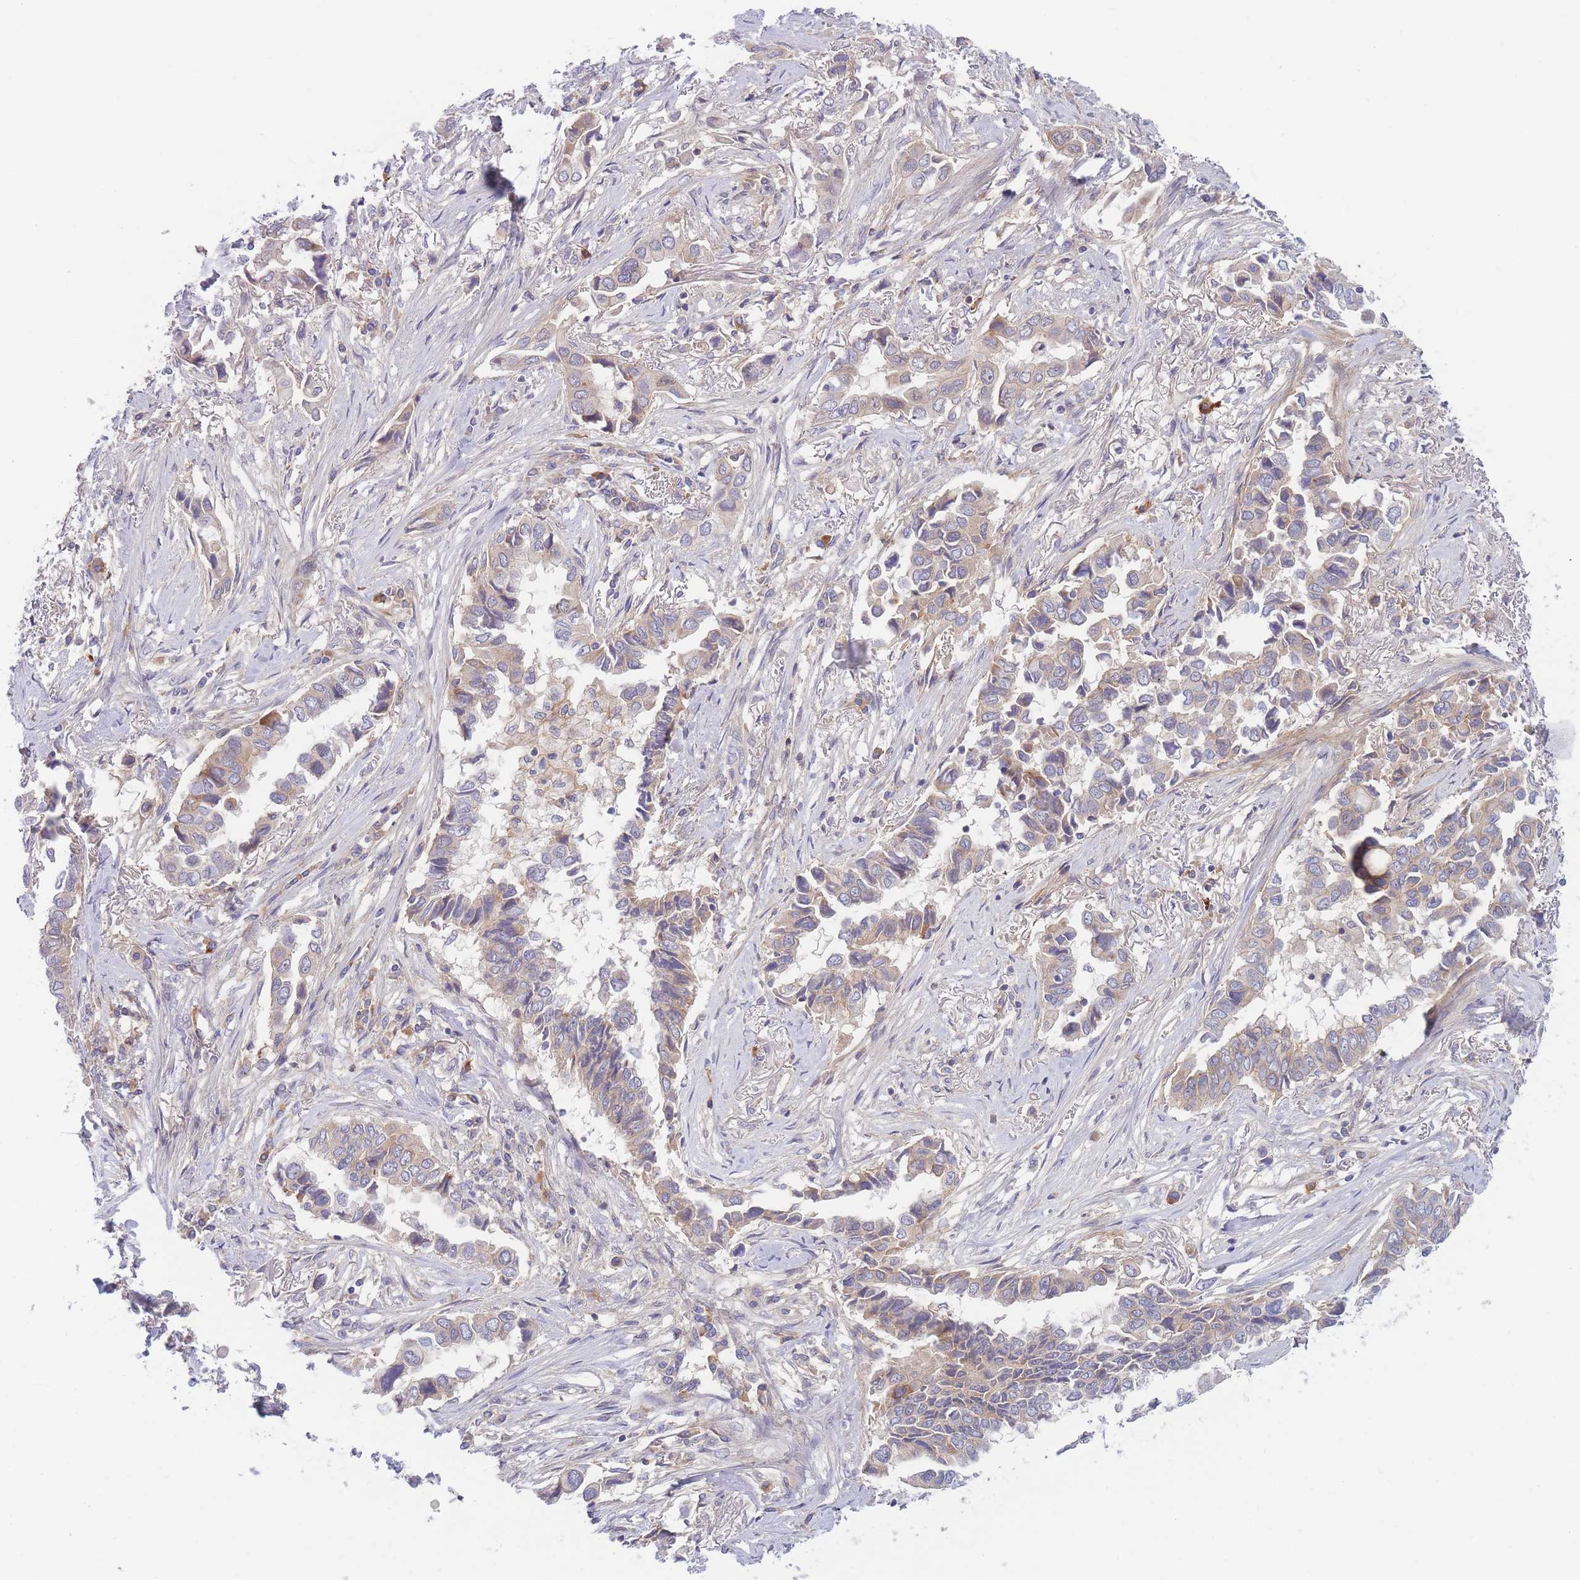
{"staining": {"intensity": "weak", "quantity": ">75%", "location": "cytoplasmic/membranous"}, "tissue": "lung cancer", "cell_type": "Tumor cells", "image_type": "cancer", "snomed": [{"axis": "morphology", "description": "Adenocarcinoma, NOS"}, {"axis": "topography", "description": "Lung"}], "caption": "This micrograph shows immunohistochemistry staining of human lung adenocarcinoma, with low weak cytoplasmic/membranous positivity in about >75% of tumor cells.", "gene": "WDR93", "patient": {"sex": "female", "age": 76}}